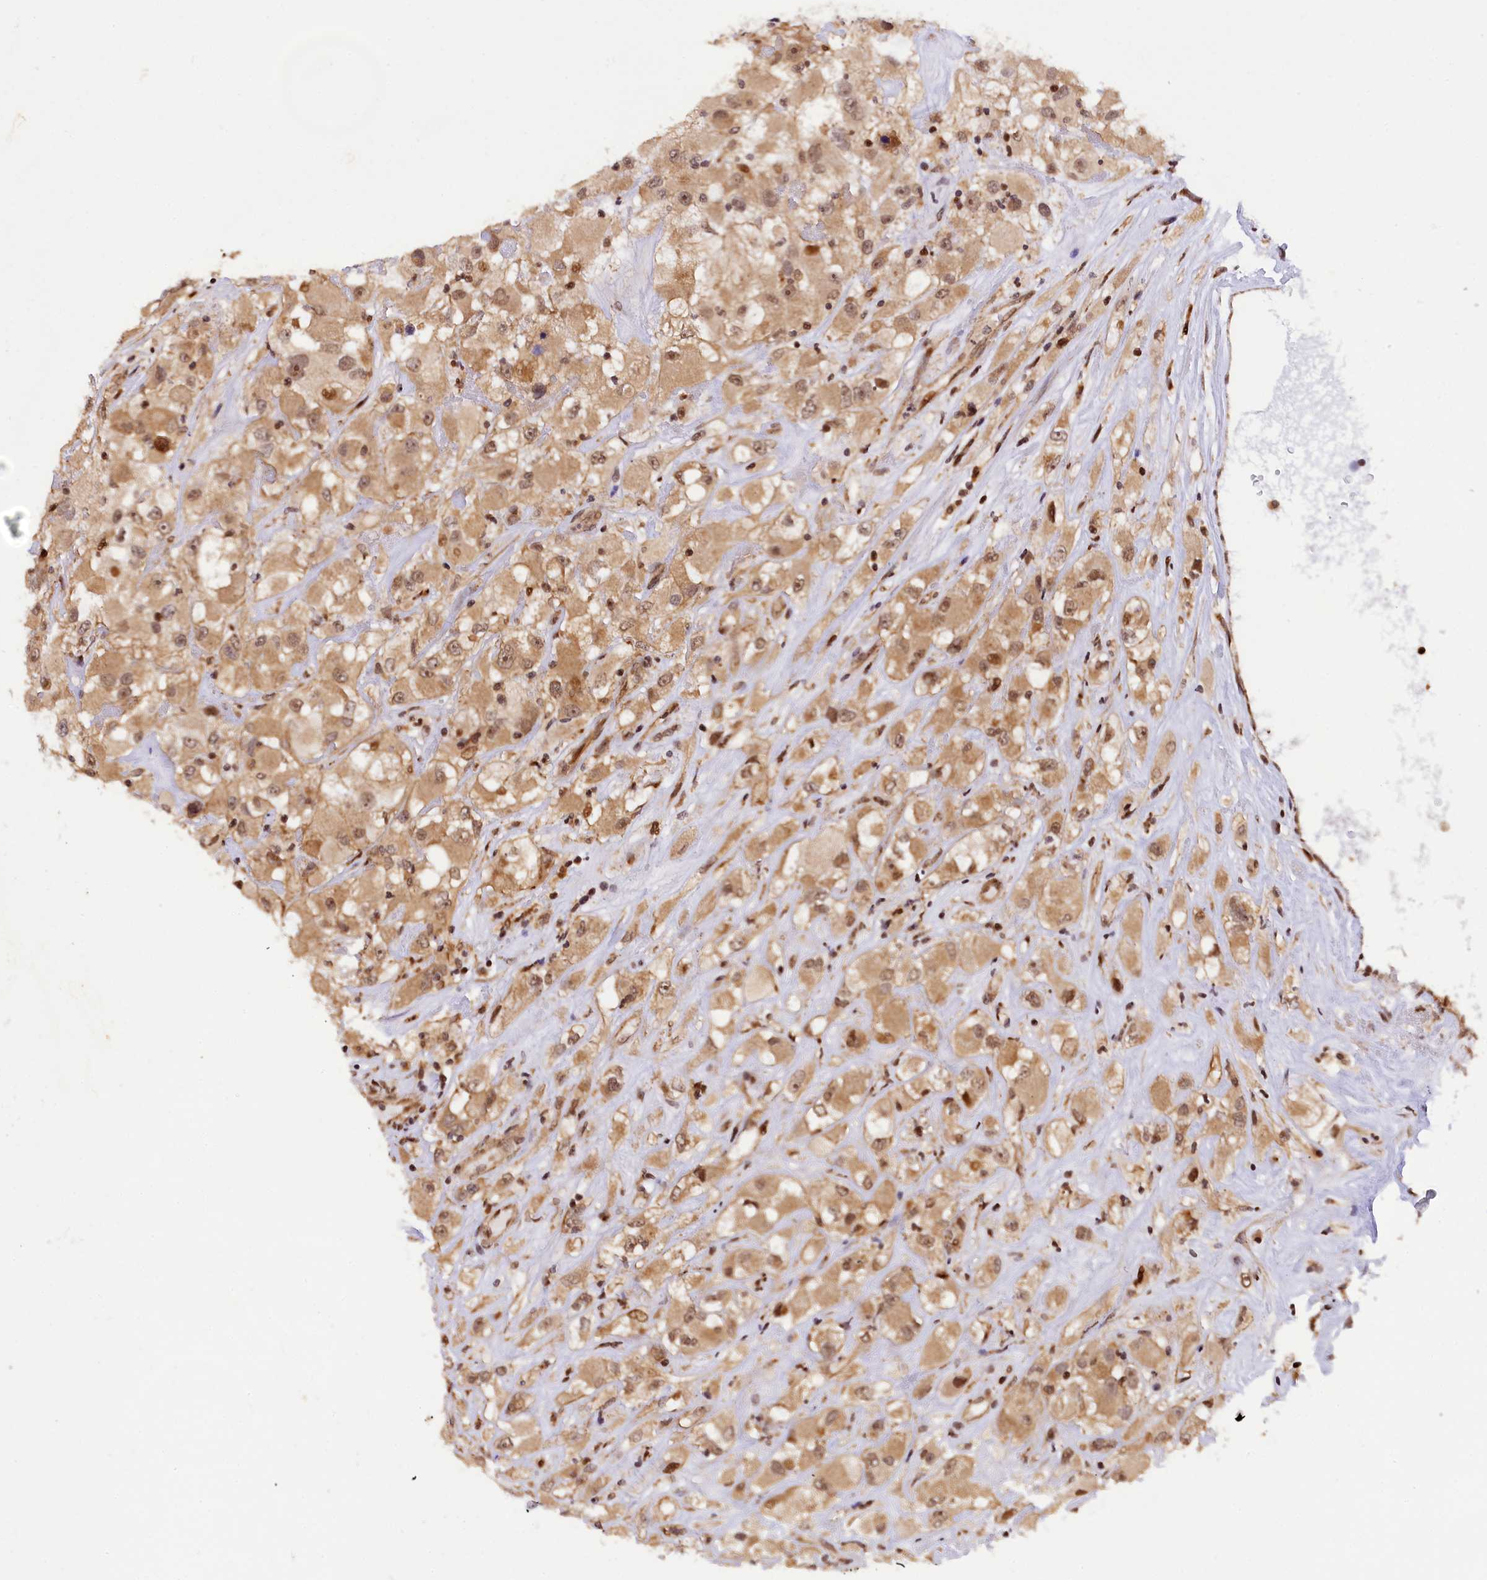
{"staining": {"intensity": "moderate", "quantity": "25%-75%", "location": "cytoplasmic/membranous,nuclear"}, "tissue": "renal cancer", "cell_type": "Tumor cells", "image_type": "cancer", "snomed": [{"axis": "morphology", "description": "Adenocarcinoma, NOS"}, {"axis": "topography", "description": "Kidney"}], "caption": "Immunohistochemistry image of human adenocarcinoma (renal) stained for a protein (brown), which reveals medium levels of moderate cytoplasmic/membranous and nuclear staining in approximately 25%-75% of tumor cells.", "gene": "SAMD4A", "patient": {"sex": "female", "age": 52}}